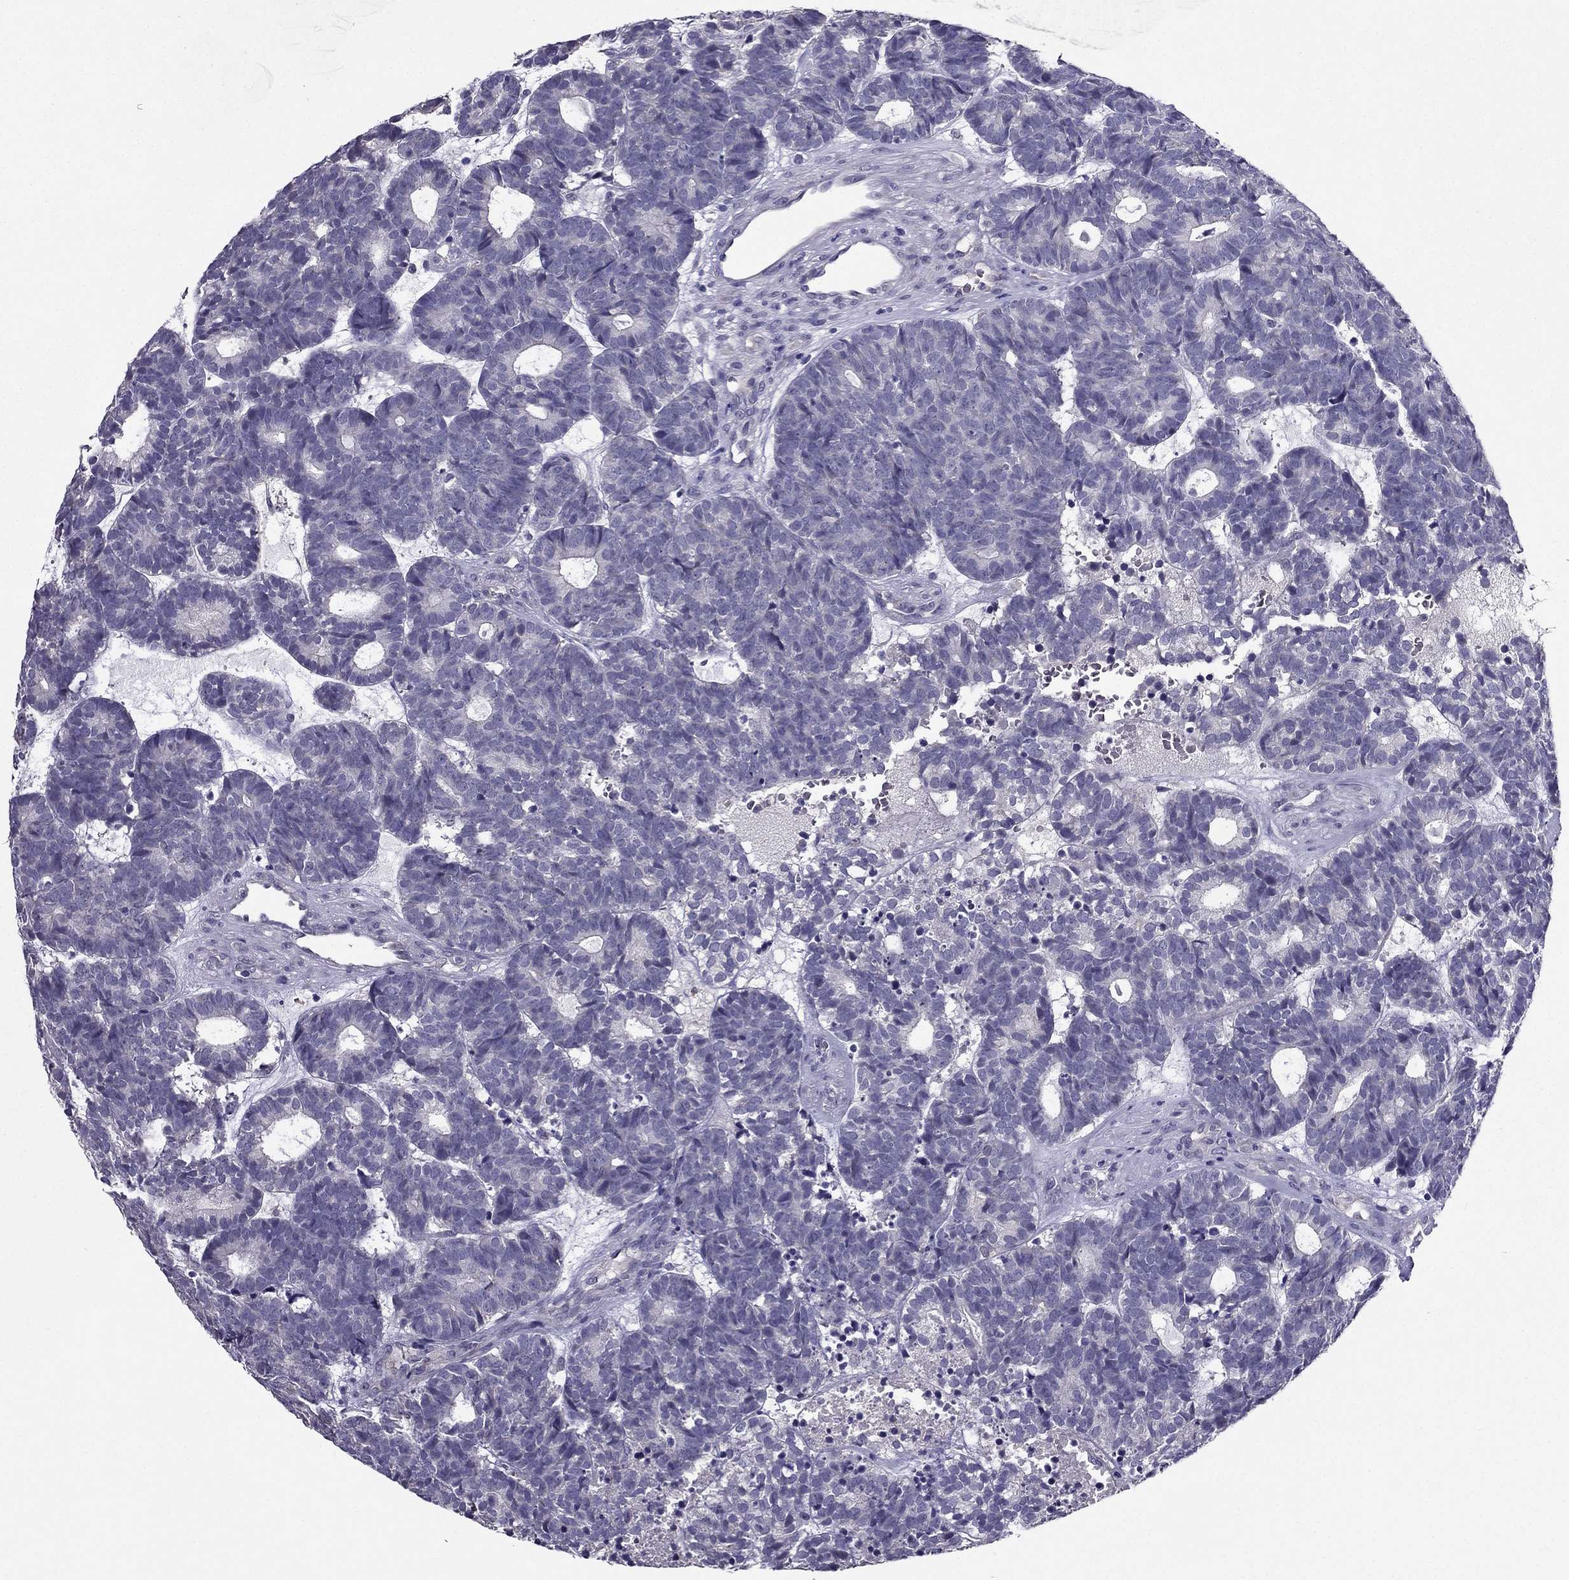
{"staining": {"intensity": "negative", "quantity": "none", "location": "none"}, "tissue": "head and neck cancer", "cell_type": "Tumor cells", "image_type": "cancer", "snomed": [{"axis": "morphology", "description": "Adenocarcinoma, NOS"}, {"axis": "topography", "description": "Head-Neck"}], "caption": "IHC of human head and neck cancer exhibits no staining in tumor cells. The staining is performed using DAB (3,3'-diaminobenzidine) brown chromogen with nuclei counter-stained in using hematoxylin.", "gene": "DUSP15", "patient": {"sex": "female", "age": 81}}